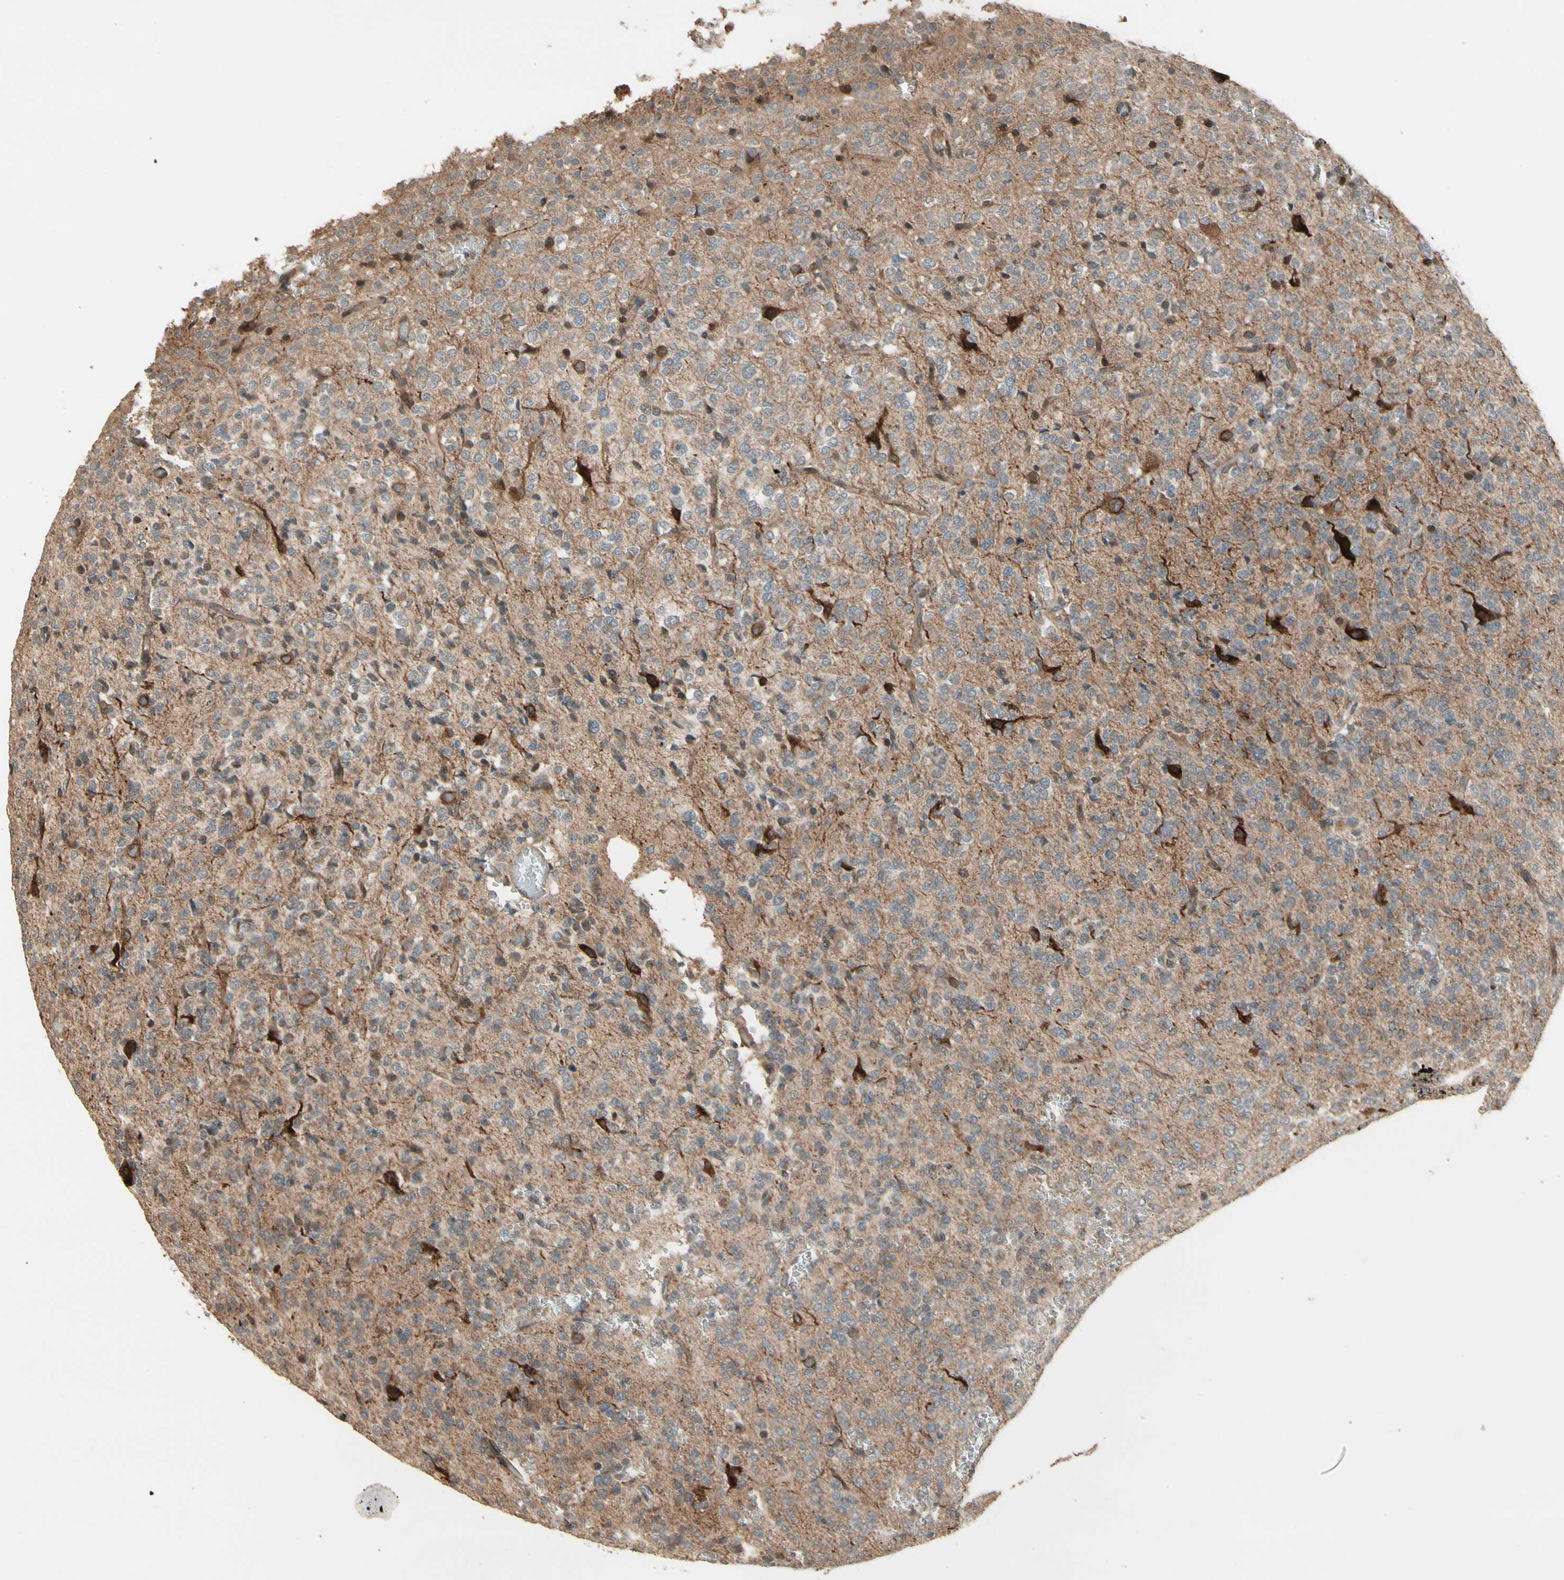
{"staining": {"intensity": "weak", "quantity": ">75%", "location": "none"}, "tissue": "glioma", "cell_type": "Tumor cells", "image_type": "cancer", "snomed": [{"axis": "morphology", "description": "Glioma, malignant, Low grade"}, {"axis": "topography", "description": "Brain"}], "caption": "A brown stain highlights weak None expression of a protein in human glioma tumor cells. The protein of interest is shown in brown color, while the nuclei are stained blue.", "gene": "CSF1R", "patient": {"sex": "male", "age": 38}}